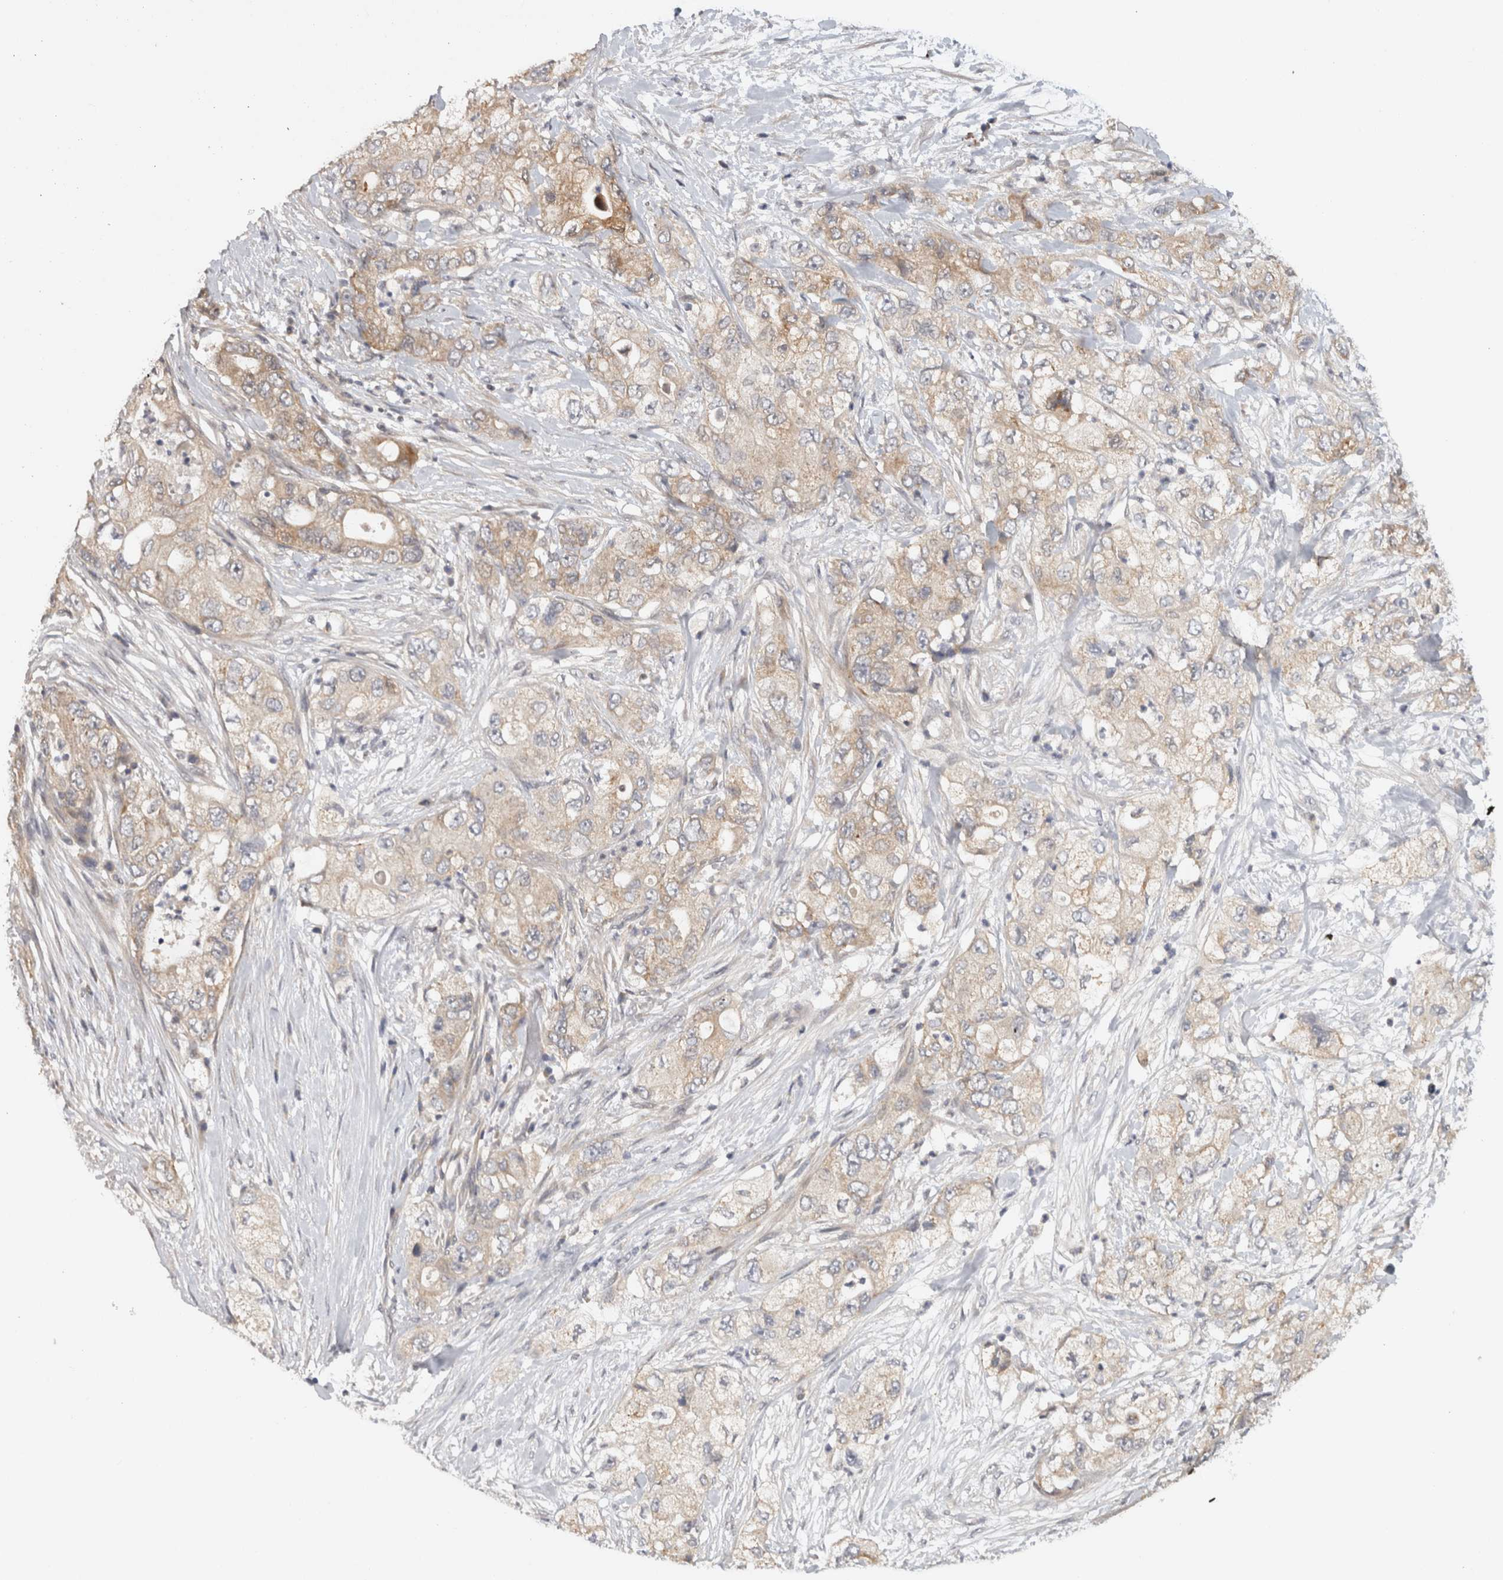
{"staining": {"intensity": "weak", "quantity": ">75%", "location": "cytoplasmic/membranous"}, "tissue": "pancreatic cancer", "cell_type": "Tumor cells", "image_type": "cancer", "snomed": [{"axis": "morphology", "description": "Adenocarcinoma, NOS"}, {"axis": "topography", "description": "Pancreas"}], "caption": "Weak cytoplasmic/membranous expression for a protein is identified in about >75% of tumor cells of pancreatic cancer using immunohistochemistry (IHC).", "gene": "ACAT2", "patient": {"sex": "female", "age": 73}}